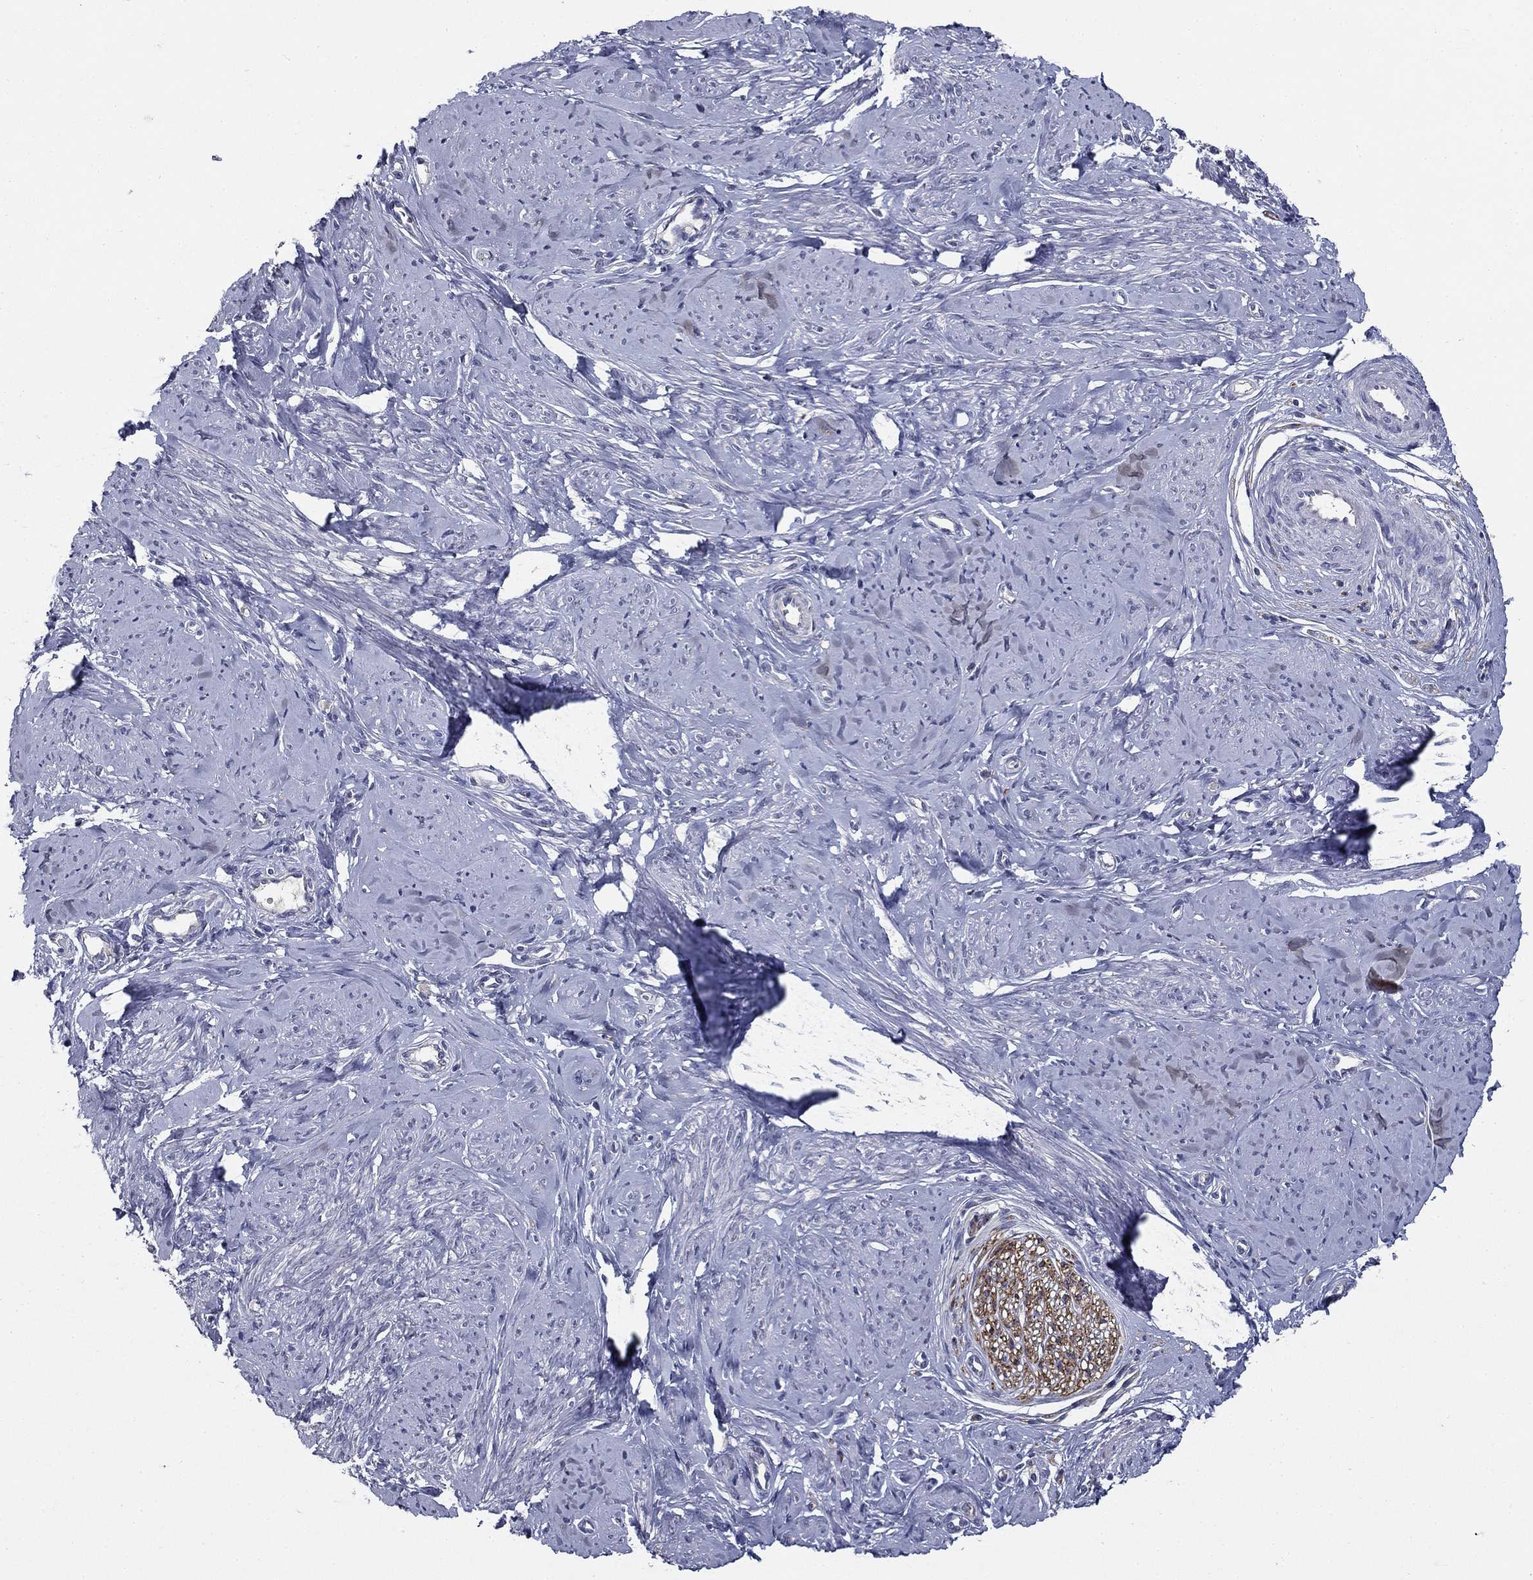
{"staining": {"intensity": "negative", "quantity": "none", "location": "none"}, "tissue": "smooth muscle", "cell_type": "Smooth muscle cells", "image_type": "normal", "snomed": [{"axis": "morphology", "description": "Normal tissue, NOS"}, {"axis": "topography", "description": "Smooth muscle"}], "caption": "Smooth muscle cells are negative for protein expression in benign human smooth muscle. (Brightfield microscopy of DAB IHC at high magnification).", "gene": "CD274", "patient": {"sex": "female", "age": 48}}